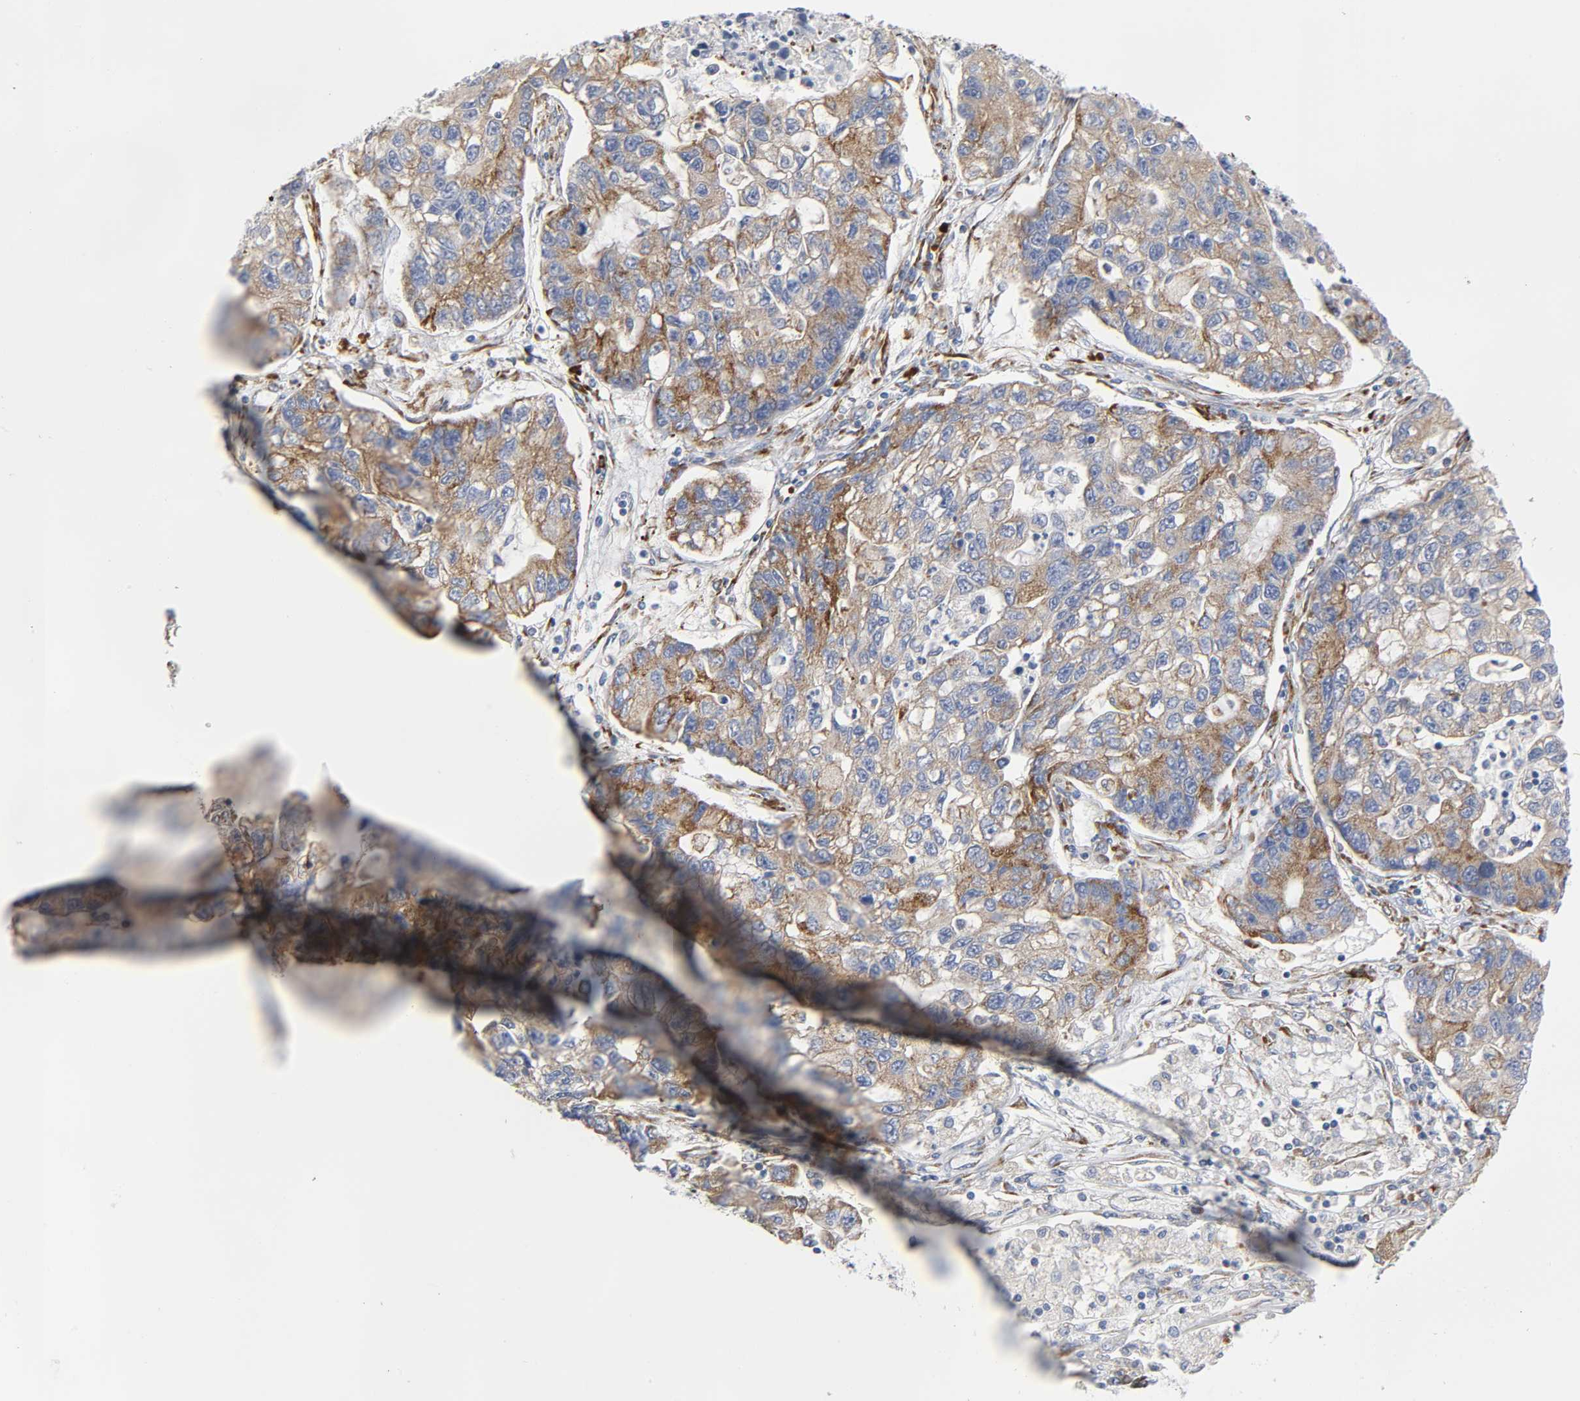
{"staining": {"intensity": "moderate", "quantity": ">75%", "location": "cytoplasmic/membranous"}, "tissue": "lung cancer", "cell_type": "Tumor cells", "image_type": "cancer", "snomed": [{"axis": "morphology", "description": "Adenocarcinoma, NOS"}, {"axis": "topography", "description": "Lung"}], "caption": "There is medium levels of moderate cytoplasmic/membranous positivity in tumor cells of adenocarcinoma (lung), as demonstrated by immunohistochemical staining (brown color).", "gene": "REL", "patient": {"sex": "female", "age": 51}}